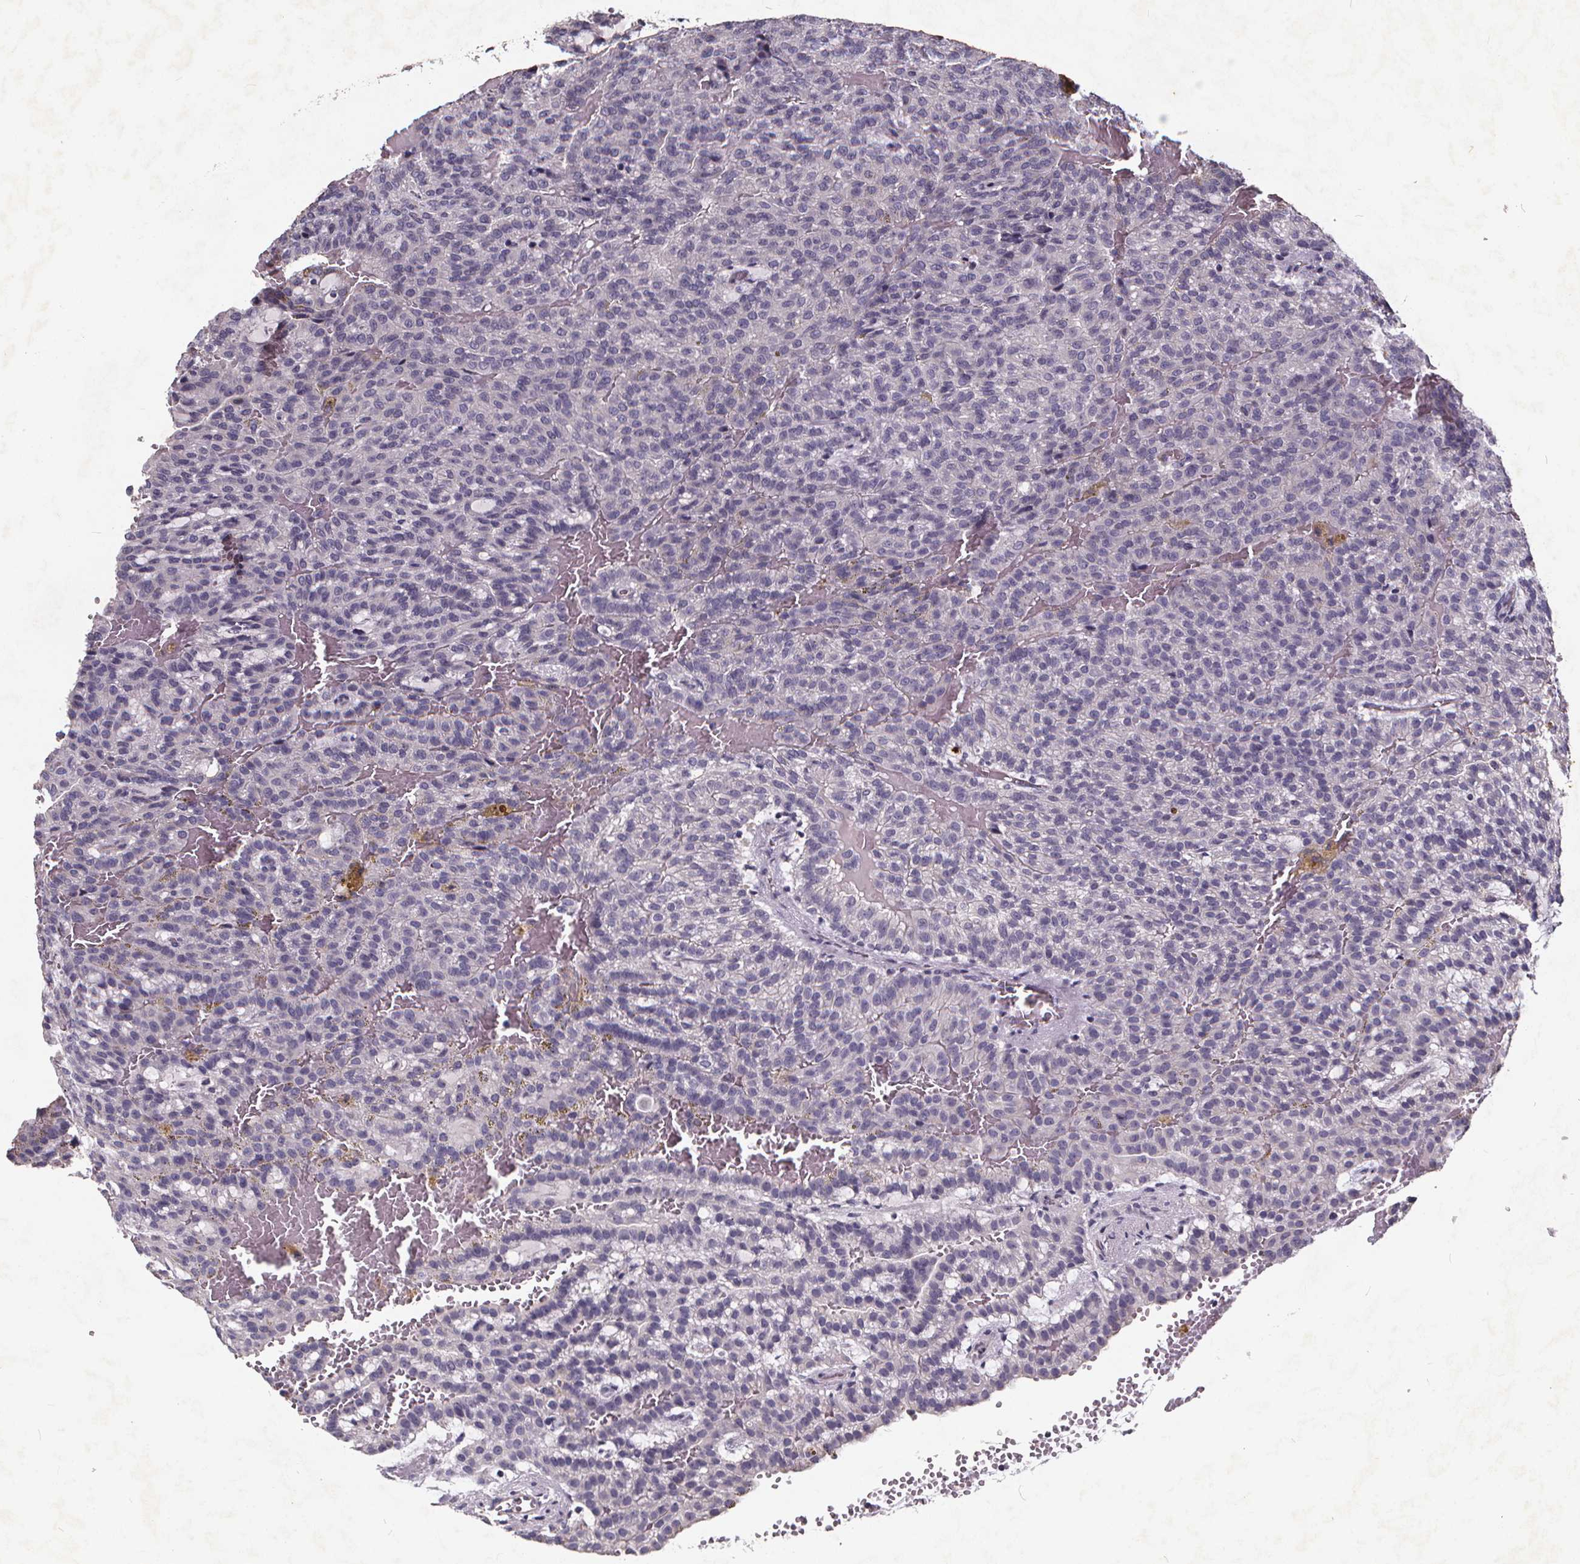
{"staining": {"intensity": "negative", "quantity": "none", "location": "none"}, "tissue": "renal cancer", "cell_type": "Tumor cells", "image_type": "cancer", "snomed": [{"axis": "morphology", "description": "Adenocarcinoma, NOS"}, {"axis": "topography", "description": "Kidney"}], "caption": "IHC histopathology image of renal cancer (adenocarcinoma) stained for a protein (brown), which demonstrates no expression in tumor cells.", "gene": "TSPAN14", "patient": {"sex": "male", "age": 63}}